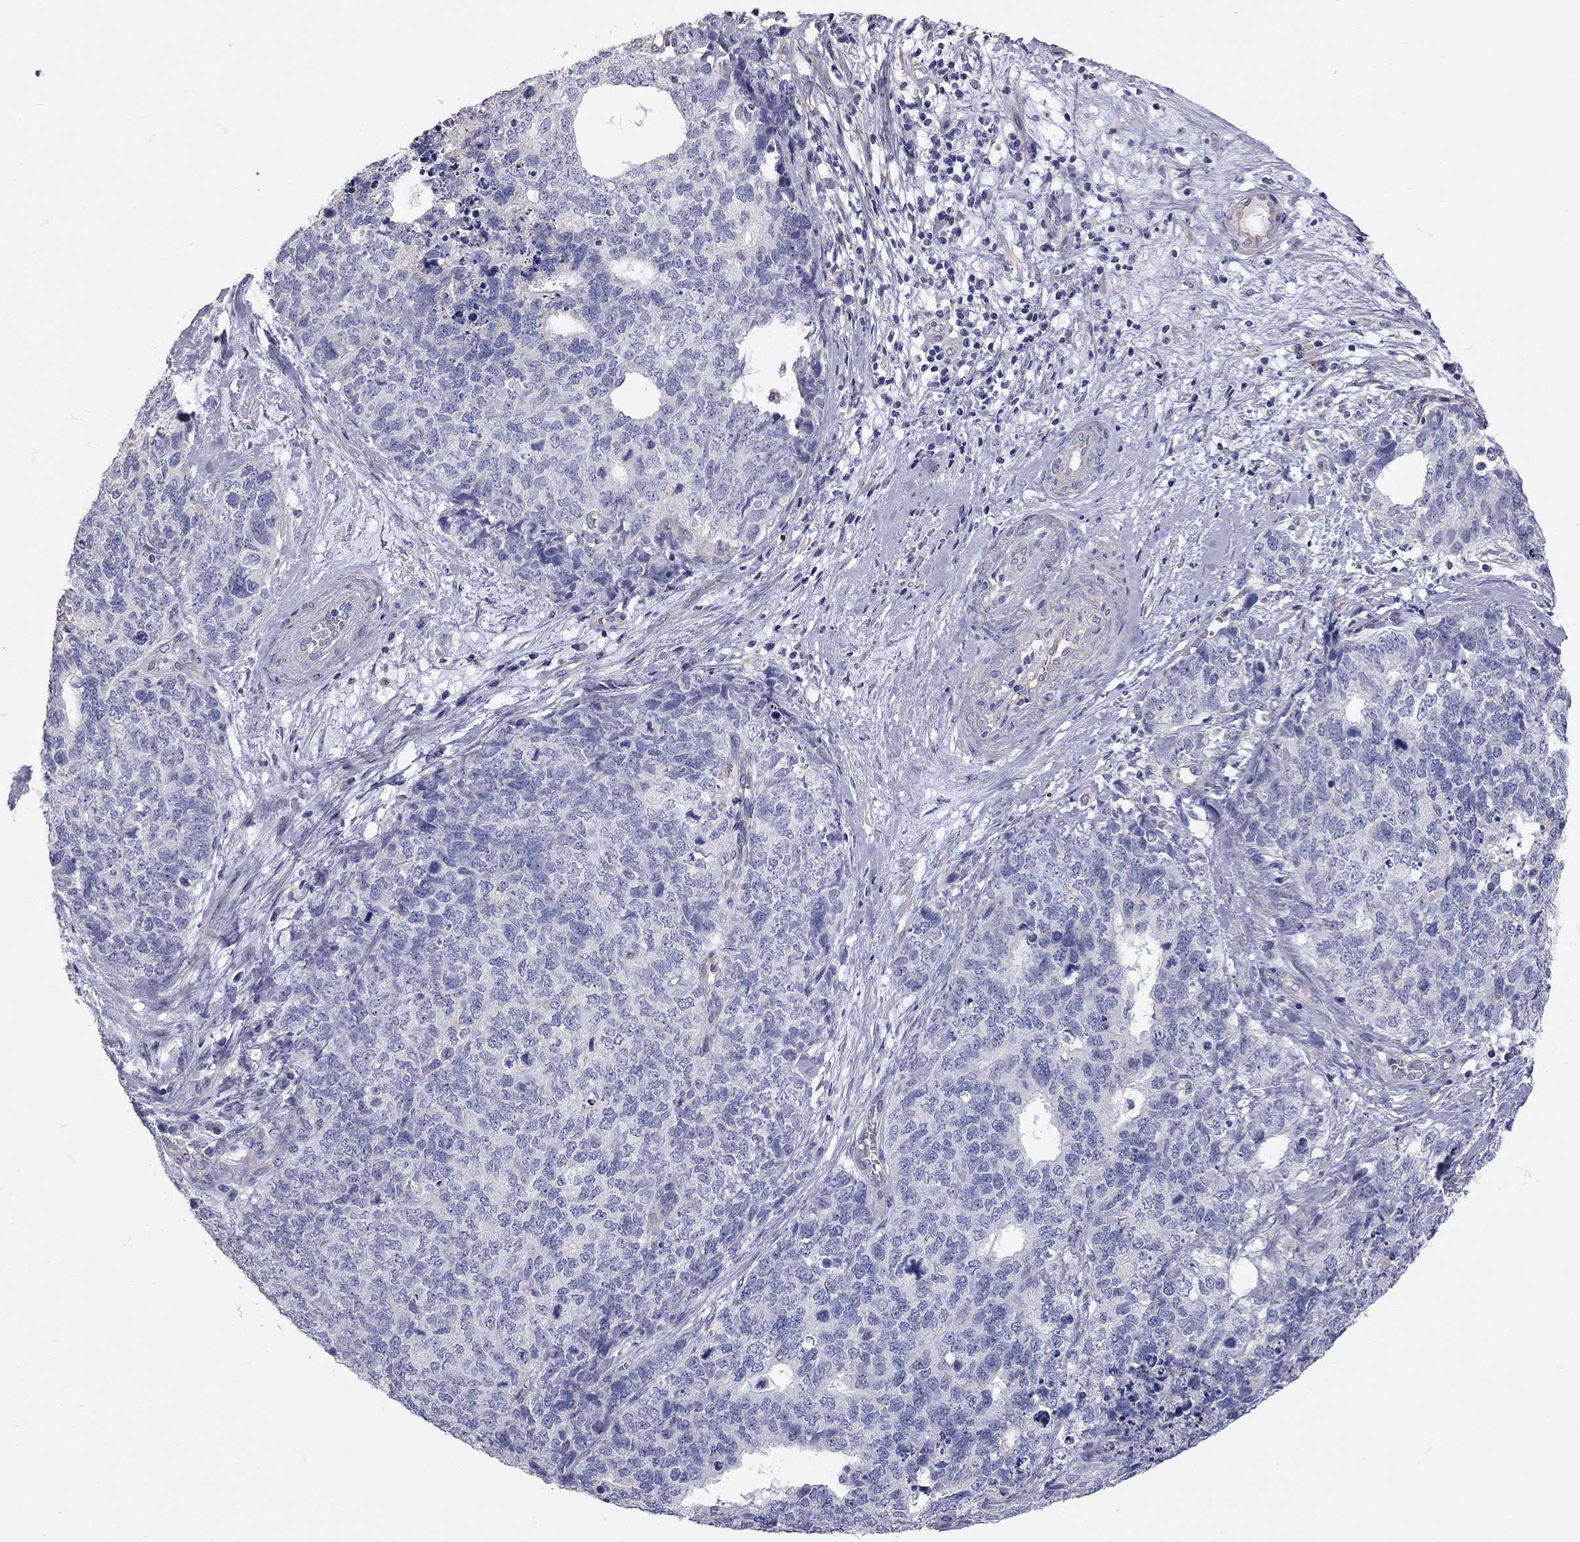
{"staining": {"intensity": "negative", "quantity": "none", "location": "none"}, "tissue": "cervical cancer", "cell_type": "Tumor cells", "image_type": "cancer", "snomed": [{"axis": "morphology", "description": "Squamous cell carcinoma, NOS"}, {"axis": "topography", "description": "Cervix"}], "caption": "Image shows no significant protein expression in tumor cells of squamous cell carcinoma (cervical).", "gene": "C10orf90", "patient": {"sex": "female", "age": 63}}